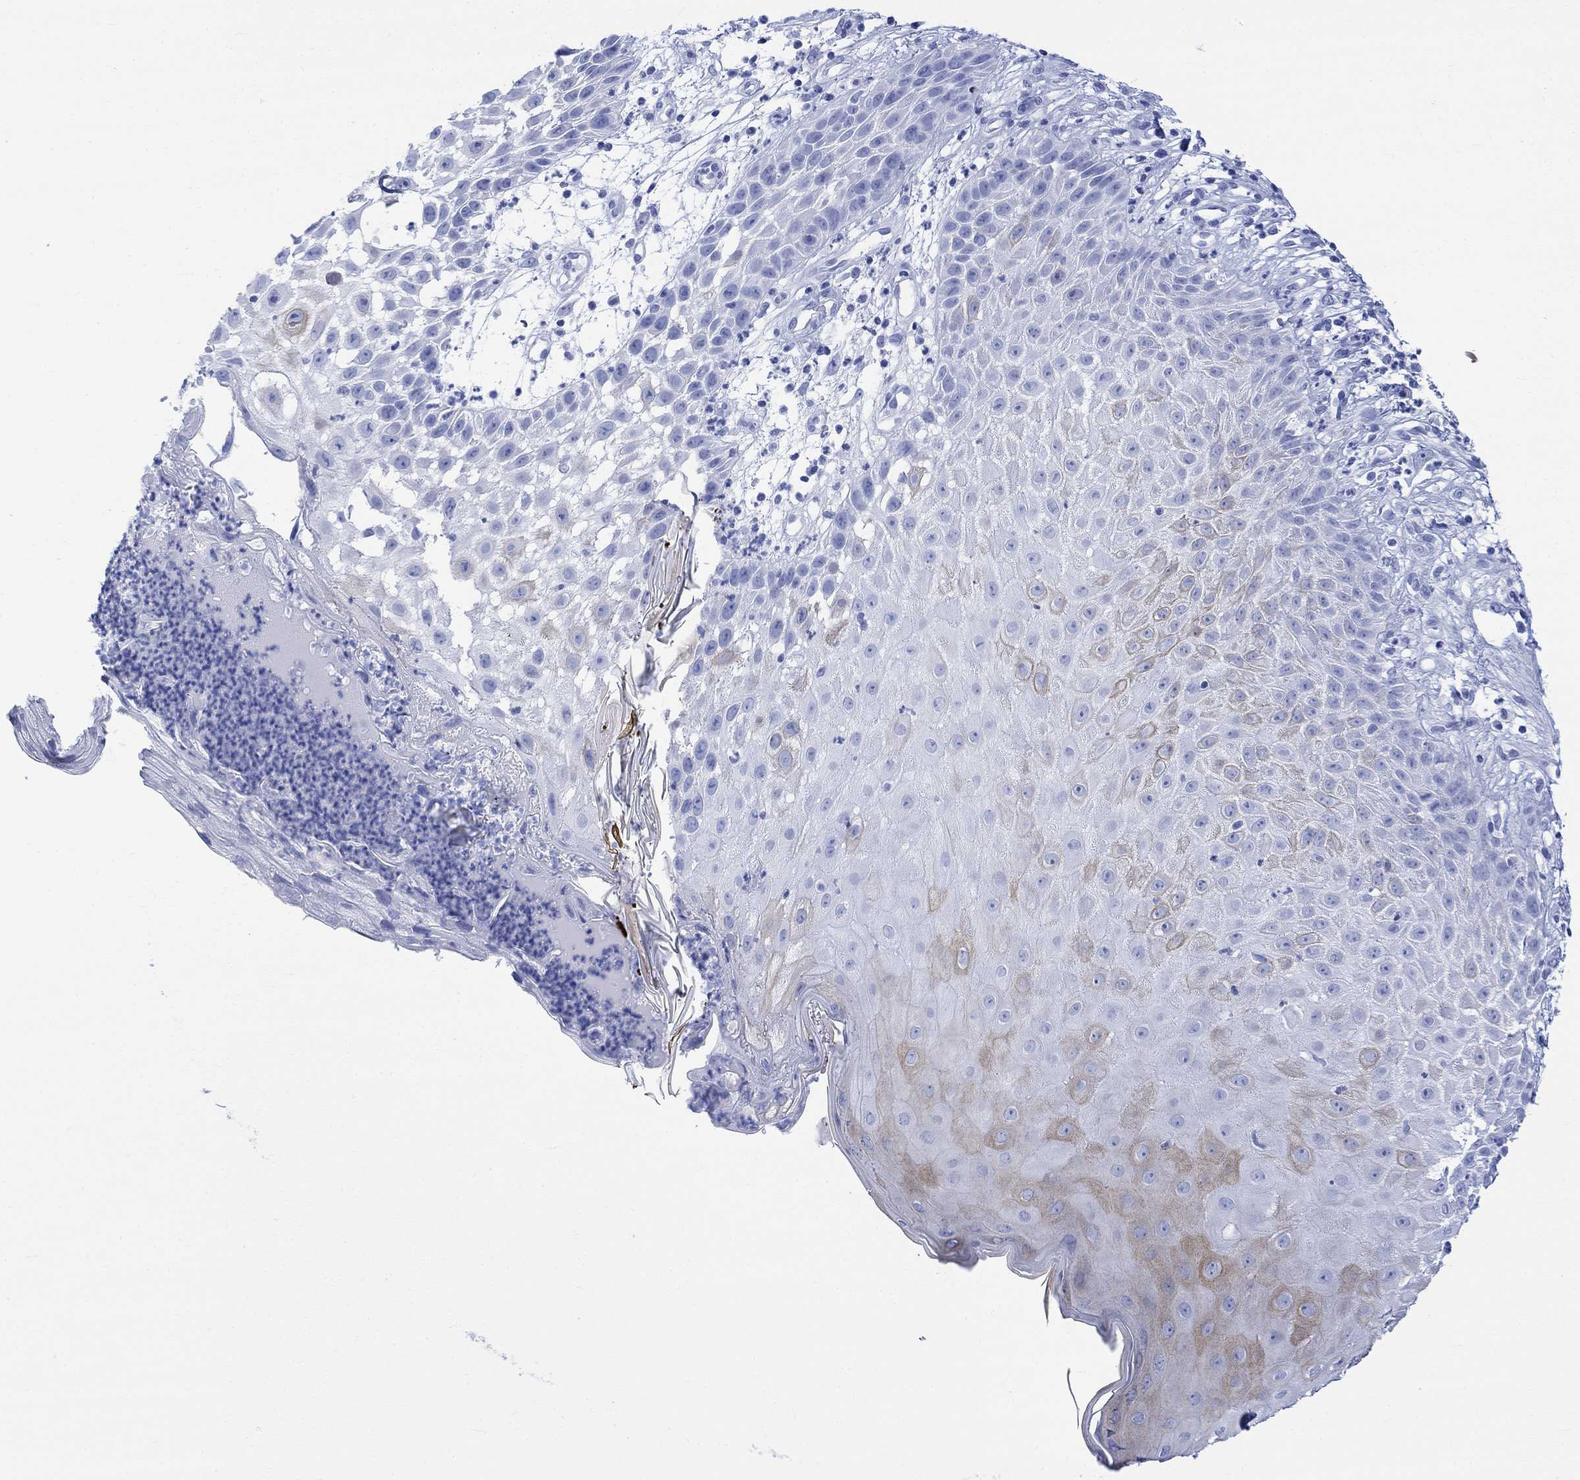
{"staining": {"intensity": "weak", "quantity": "<25%", "location": "cytoplasmic/membranous"}, "tissue": "skin cancer", "cell_type": "Tumor cells", "image_type": "cancer", "snomed": [{"axis": "morphology", "description": "Normal tissue, NOS"}, {"axis": "morphology", "description": "Squamous cell carcinoma, NOS"}, {"axis": "topography", "description": "Skin"}], "caption": "A high-resolution image shows immunohistochemistry (IHC) staining of skin cancer, which shows no significant staining in tumor cells.", "gene": "CELF4", "patient": {"sex": "male", "age": 79}}